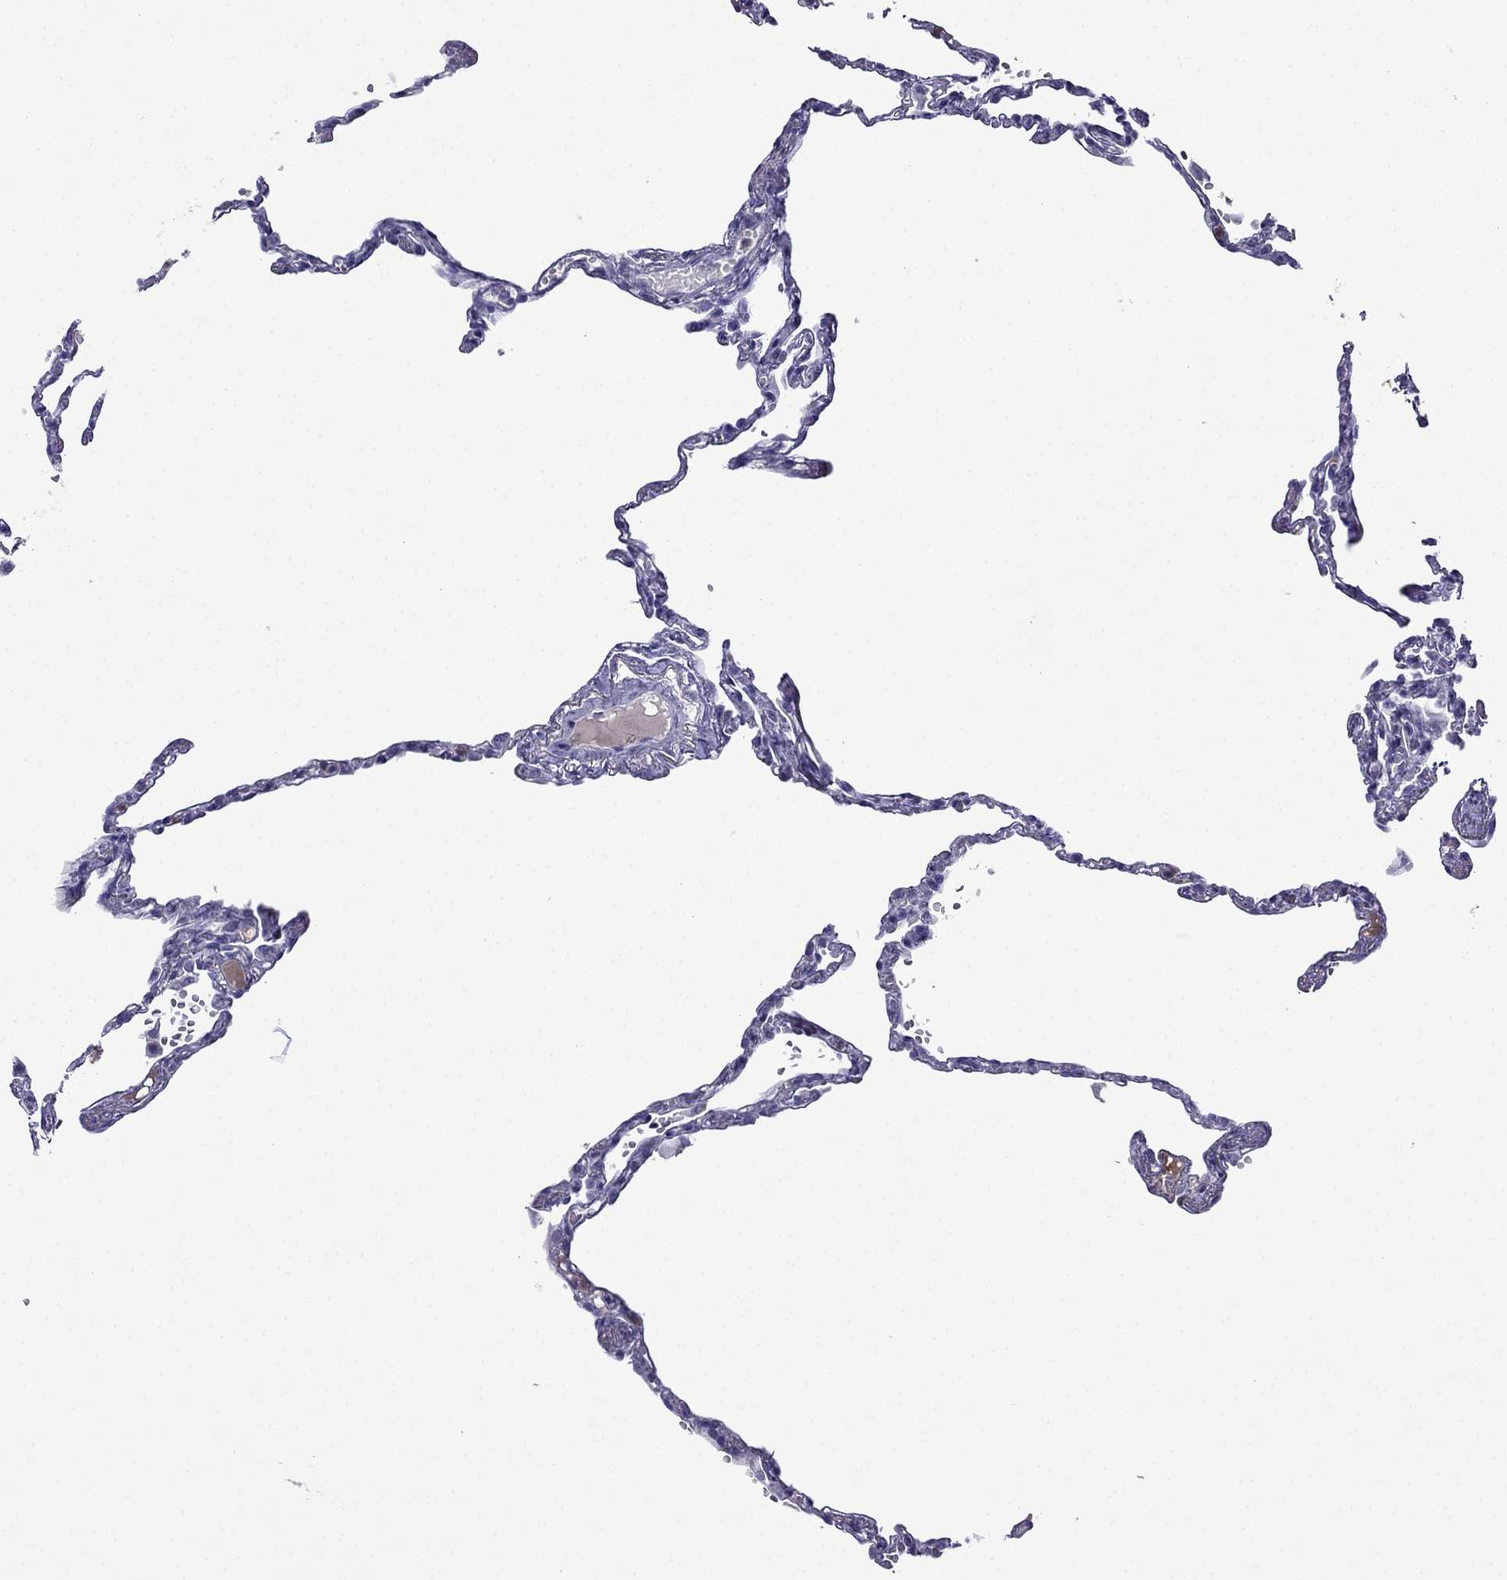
{"staining": {"intensity": "negative", "quantity": "none", "location": "none"}, "tissue": "lung", "cell_type": "Alveolar cells", "image_type": "normal", "snomed": [{"axis": "morphology", "description": "Normal tissue, NOS"}, {"axis": "topography", "description": "Lung"}], "caption": "This is an IHC photomicrograph of unremarkable human lung. There is no positivity in alveolar cells.", "gene": "CDHR4", "patient": {"sex": "male", "age": 78}}